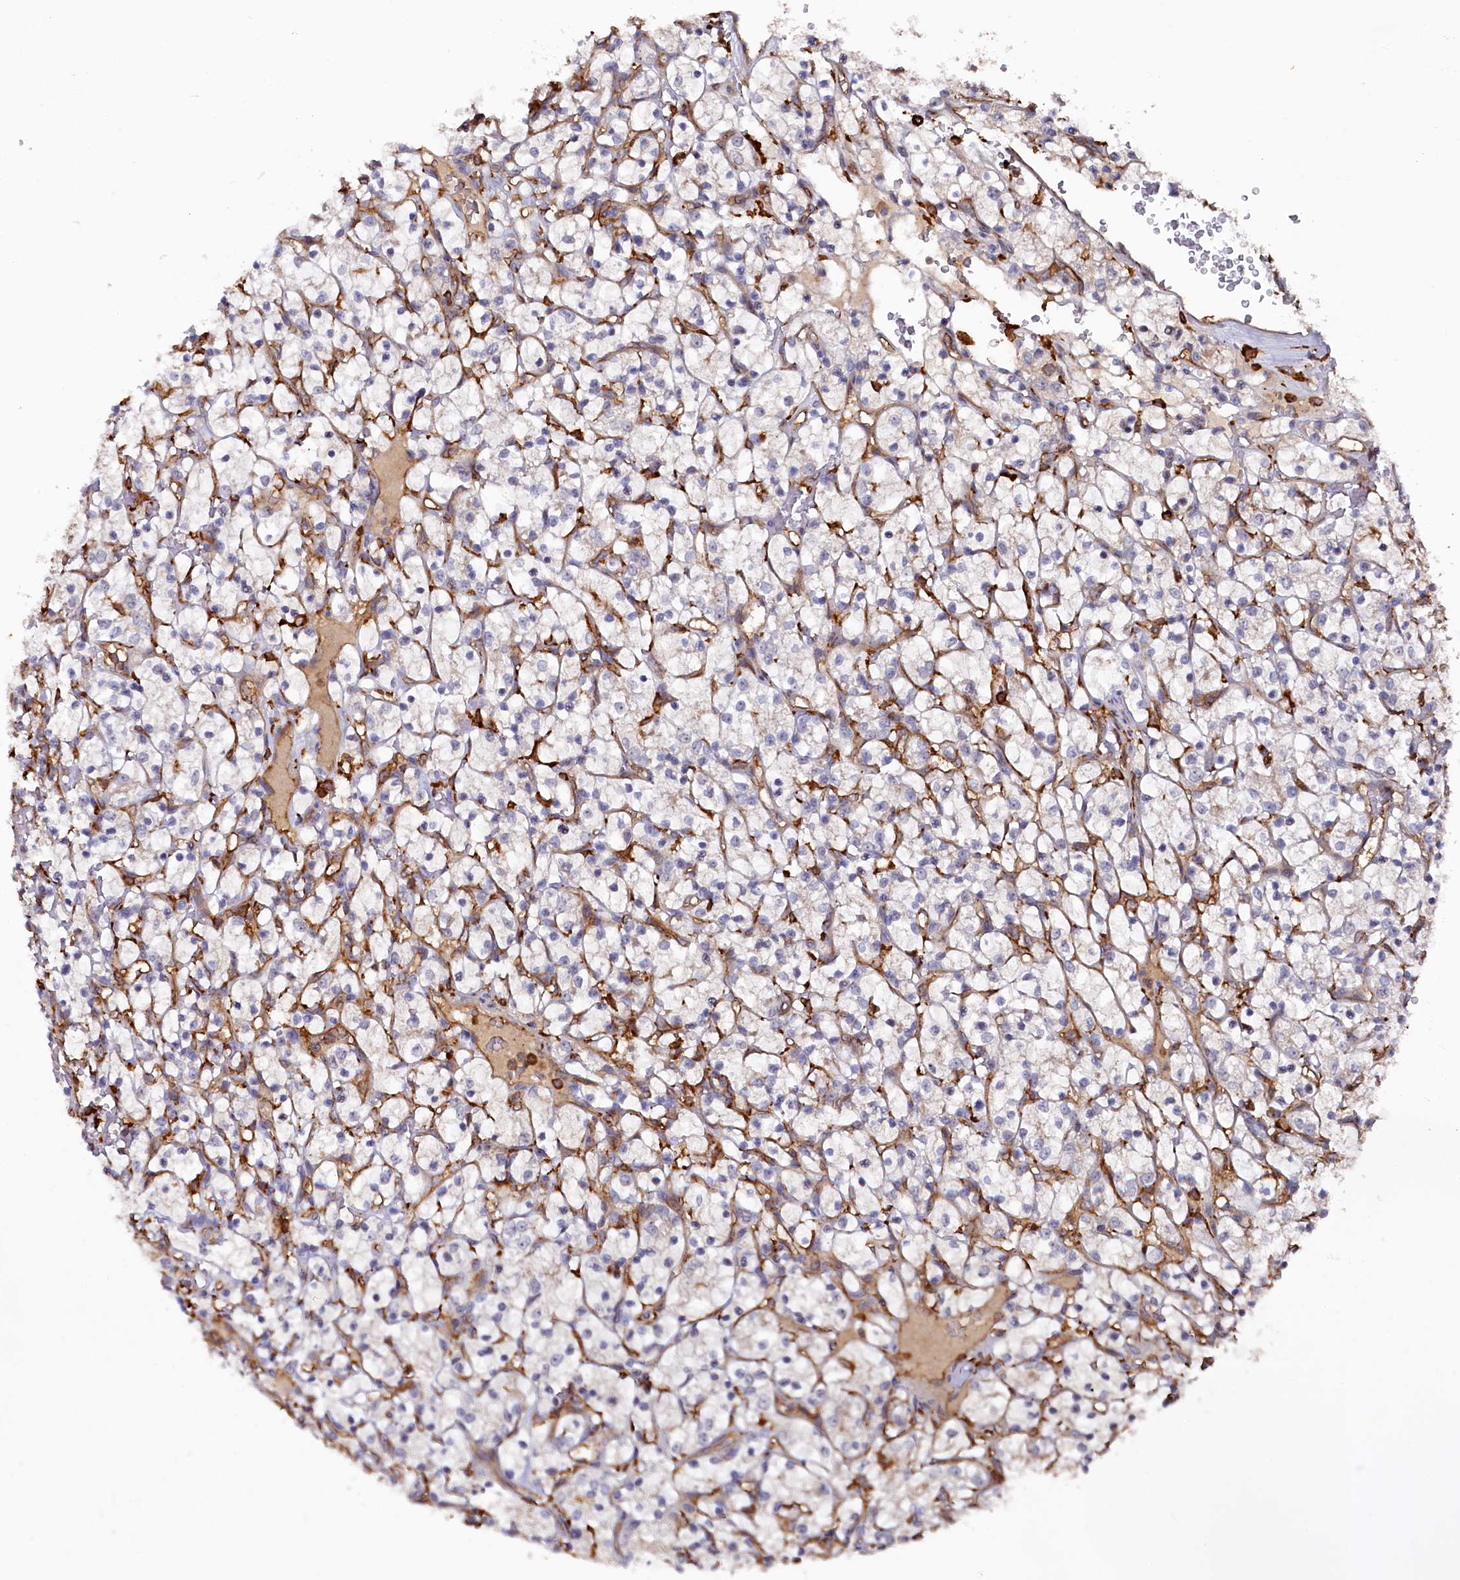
{"staining": {"intensity": "negative", "quantity": "none", "location": "none"}, "tissue": "renal cancer", "cell_type": "Tumor cells", "image_type": "cancer", "snomed": [{"axis": "morphology", "description": "Adenocarcinoma, NOS"}, {"axis": "topography", "description": "Kidney"}], "caption": "Renal adenocarcinoma was stained to show a protein in brown. There is no significant positivity in tumor cells.", "gene": "PLEKHO2", "patient": {"sex": "female", "age": 69}}